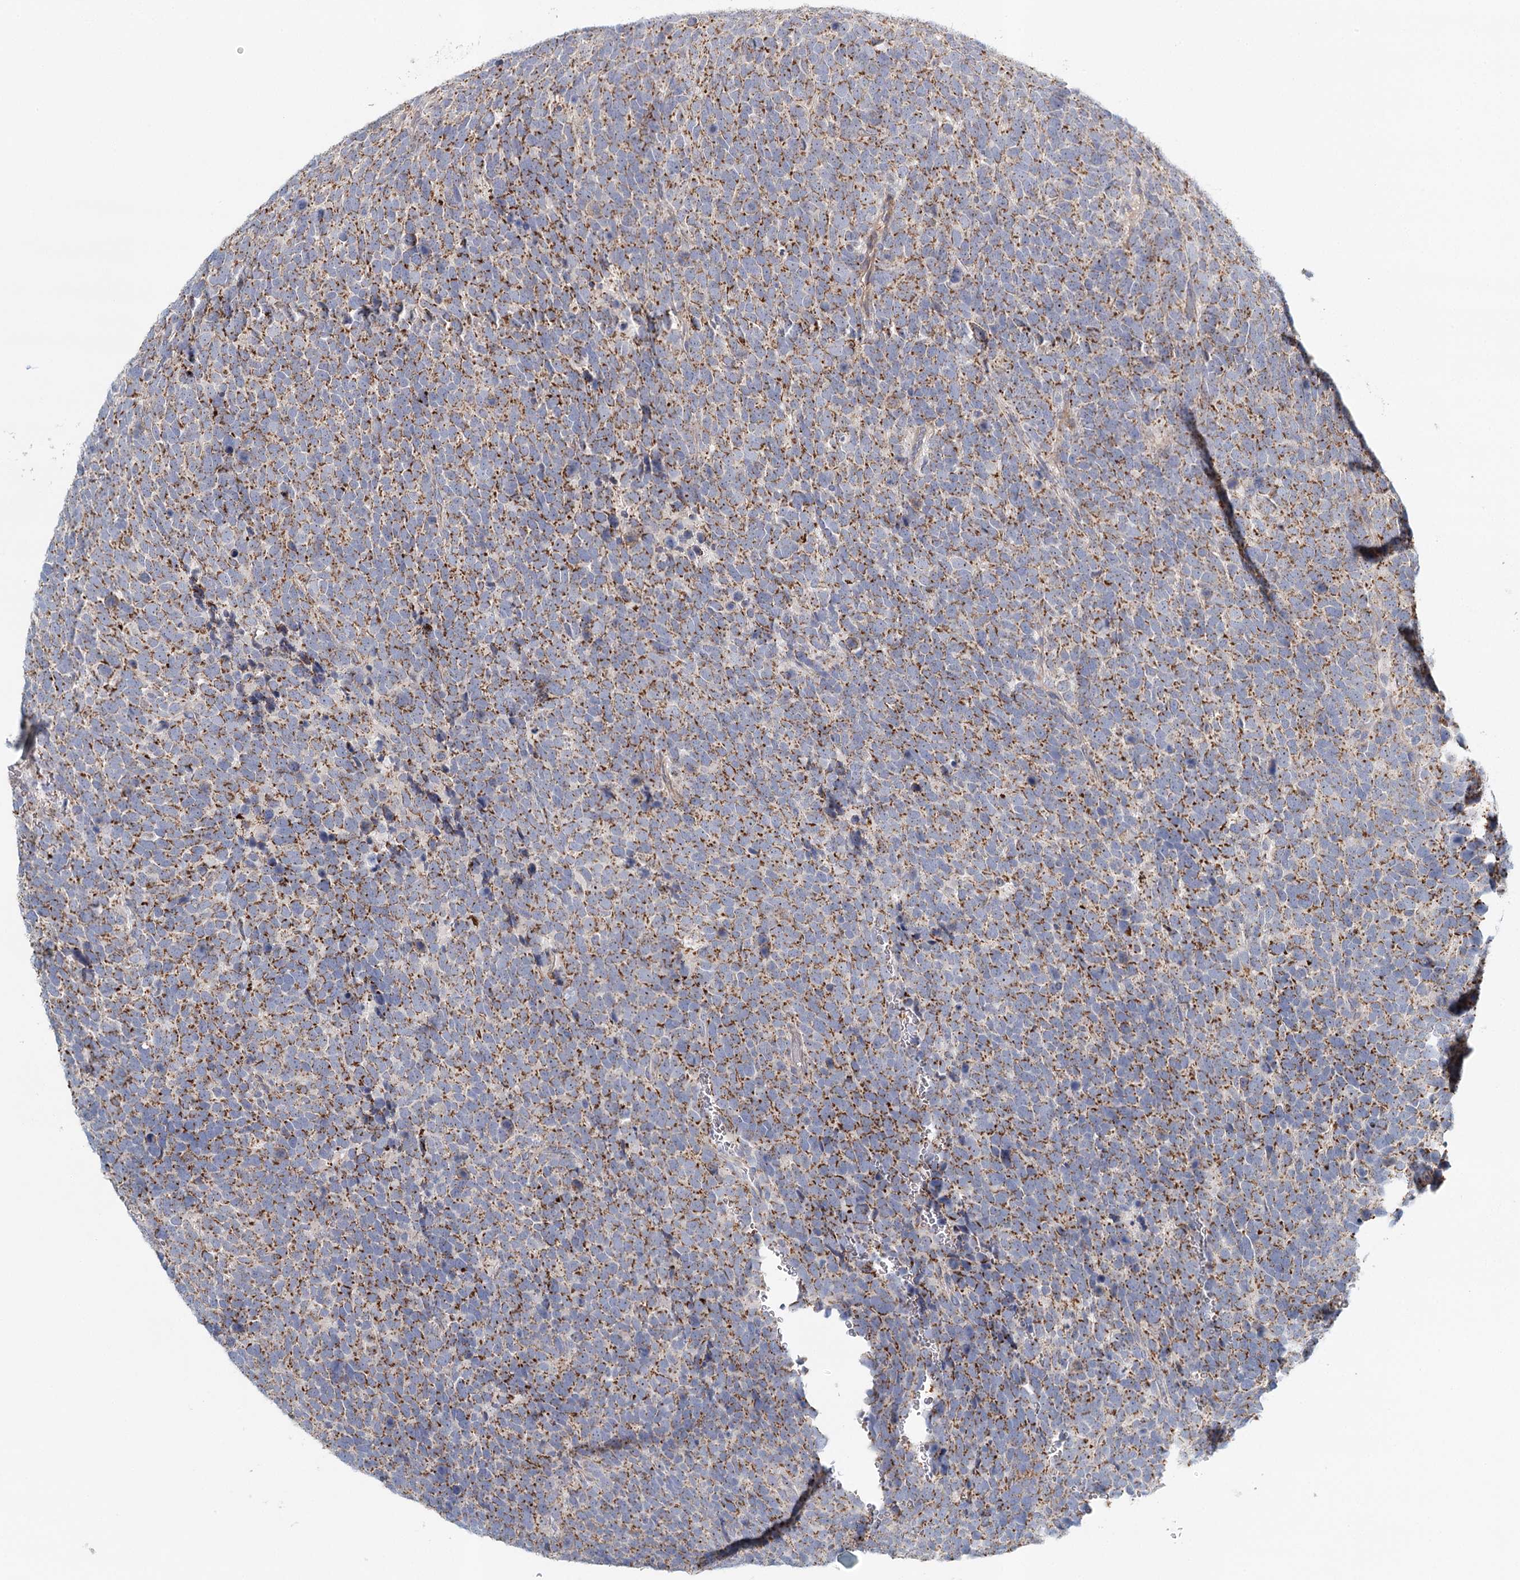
{"staining": {"intensity": "moderate", "quantity": ">75%", "location": "cytoplasmic/membranous"}, "tissue": "urothelial cancer", "cell_type": "Tumor cells", "image_type": "cancer", "snomed": [{"axis": "morphology", "description": "Urothelial carcinoma, High grade"}, {"axis": "topography", "description": "Urinary bladder"}], "caption": "Brown immunohistochemical staining in high-grade urothelial carcinoma exhibits moderate cytoplasmic/membranous positivity in approximately >75% of tumor cells. The staining was performed using DAB (3,3'-diaminobenzidine), with brown indicating positive protein expression. Nuclei are stained blue with hematoxylin.", "gene": "RBM43", "patient": {"sex": "female", "age": 82}}